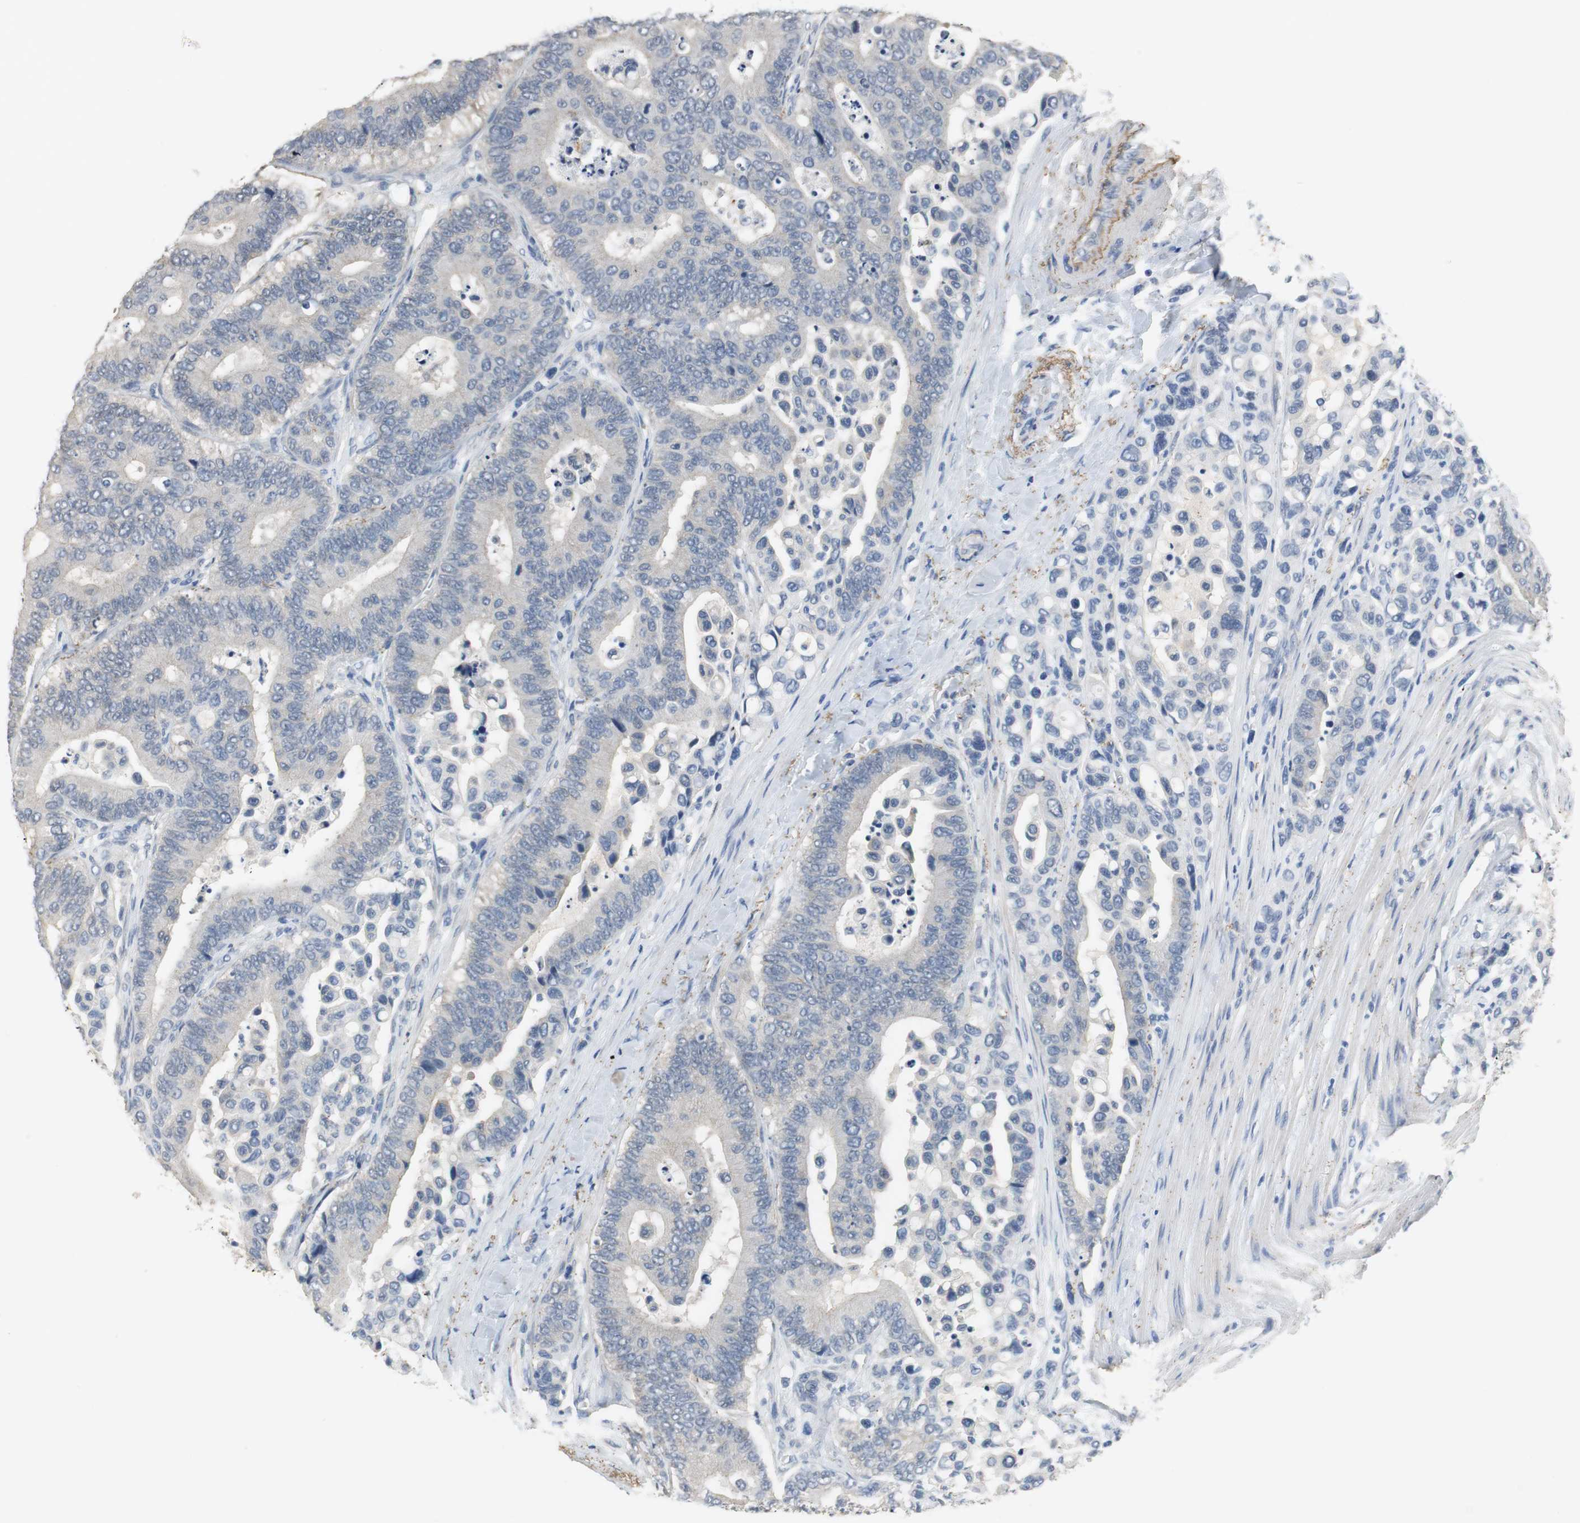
{"staining": {"intensity": "negative", "quantity": "none", "location": "none"}, "tissue": "colorectal cancer", "cell_type": "Tumor cells", "image_type": "cancer", "snomed": [{"axis": "morphology", "description": "Normal tissue, NOS"}, {"axis": "morphology", "description": "Adenocarcinoma, NOS"}, {"axis": "topography", "description": "Colon"}], "caption": "Tumor cells are negative for protein expression in human colorectal cancer.", "gene": "MUC7", "patient": {"sex": "male", "age": 82}}